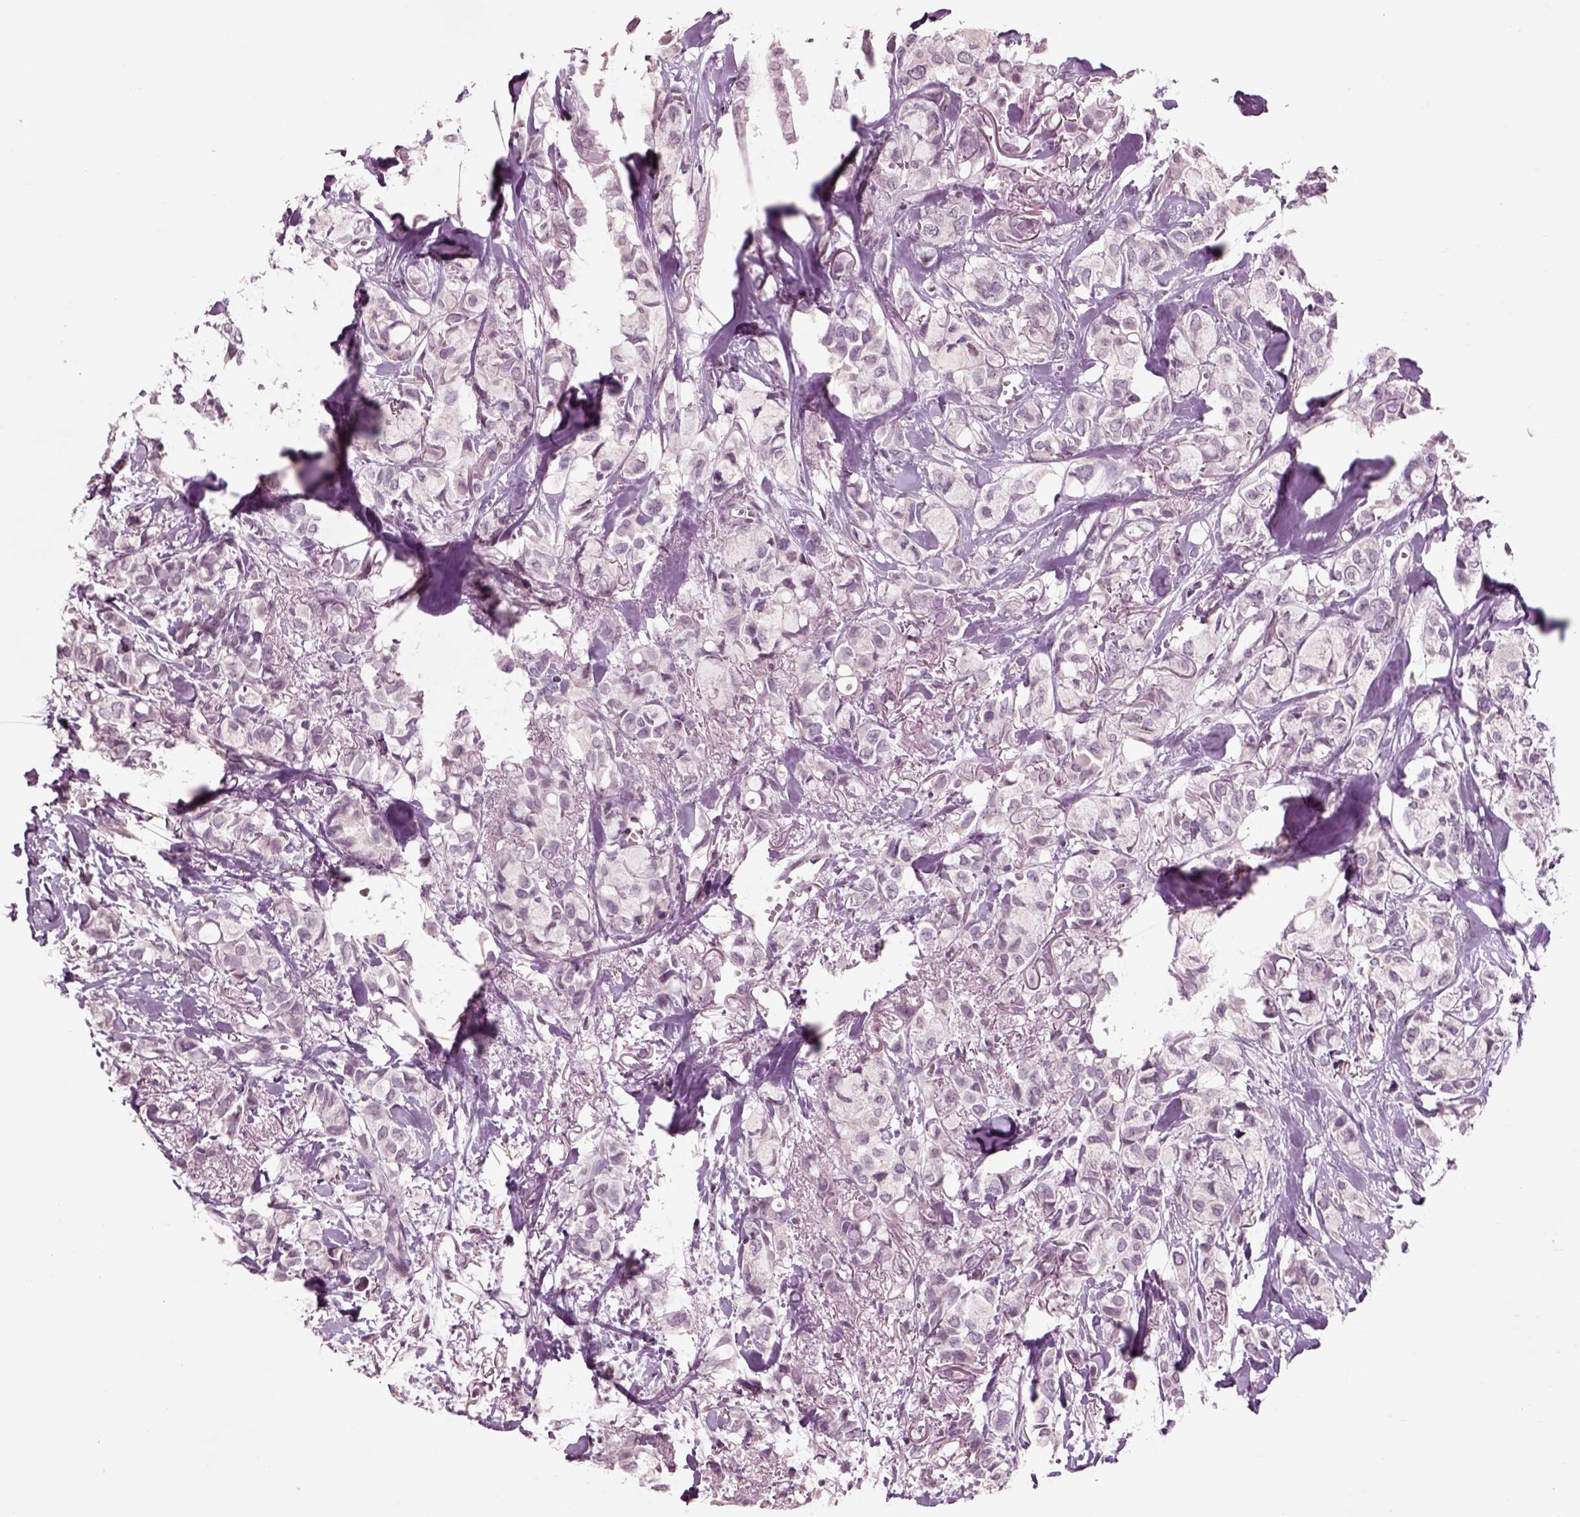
{"staining": {"intensity": "negative", "quantity": "none", "location": "none"}, "tissue": "breast cancer", "cell_type": "Tumor cells", "image_type": "cancer", "snomed": [{"axis": "morphology", "description": "Duct carcinoma"}, {"axis": "topography", "description": "Breast"}], "caption": "Tumor cells show no significant protein staining in breast cancer (invasive ductal carcinoma). (Brightfield microscopy of DAB (3,3'-diaminobenzidine) immunohistochemistry (IHC) at high magnification).", "gene": "CHGB", "patient": {"sex": "female", "age": 85}}